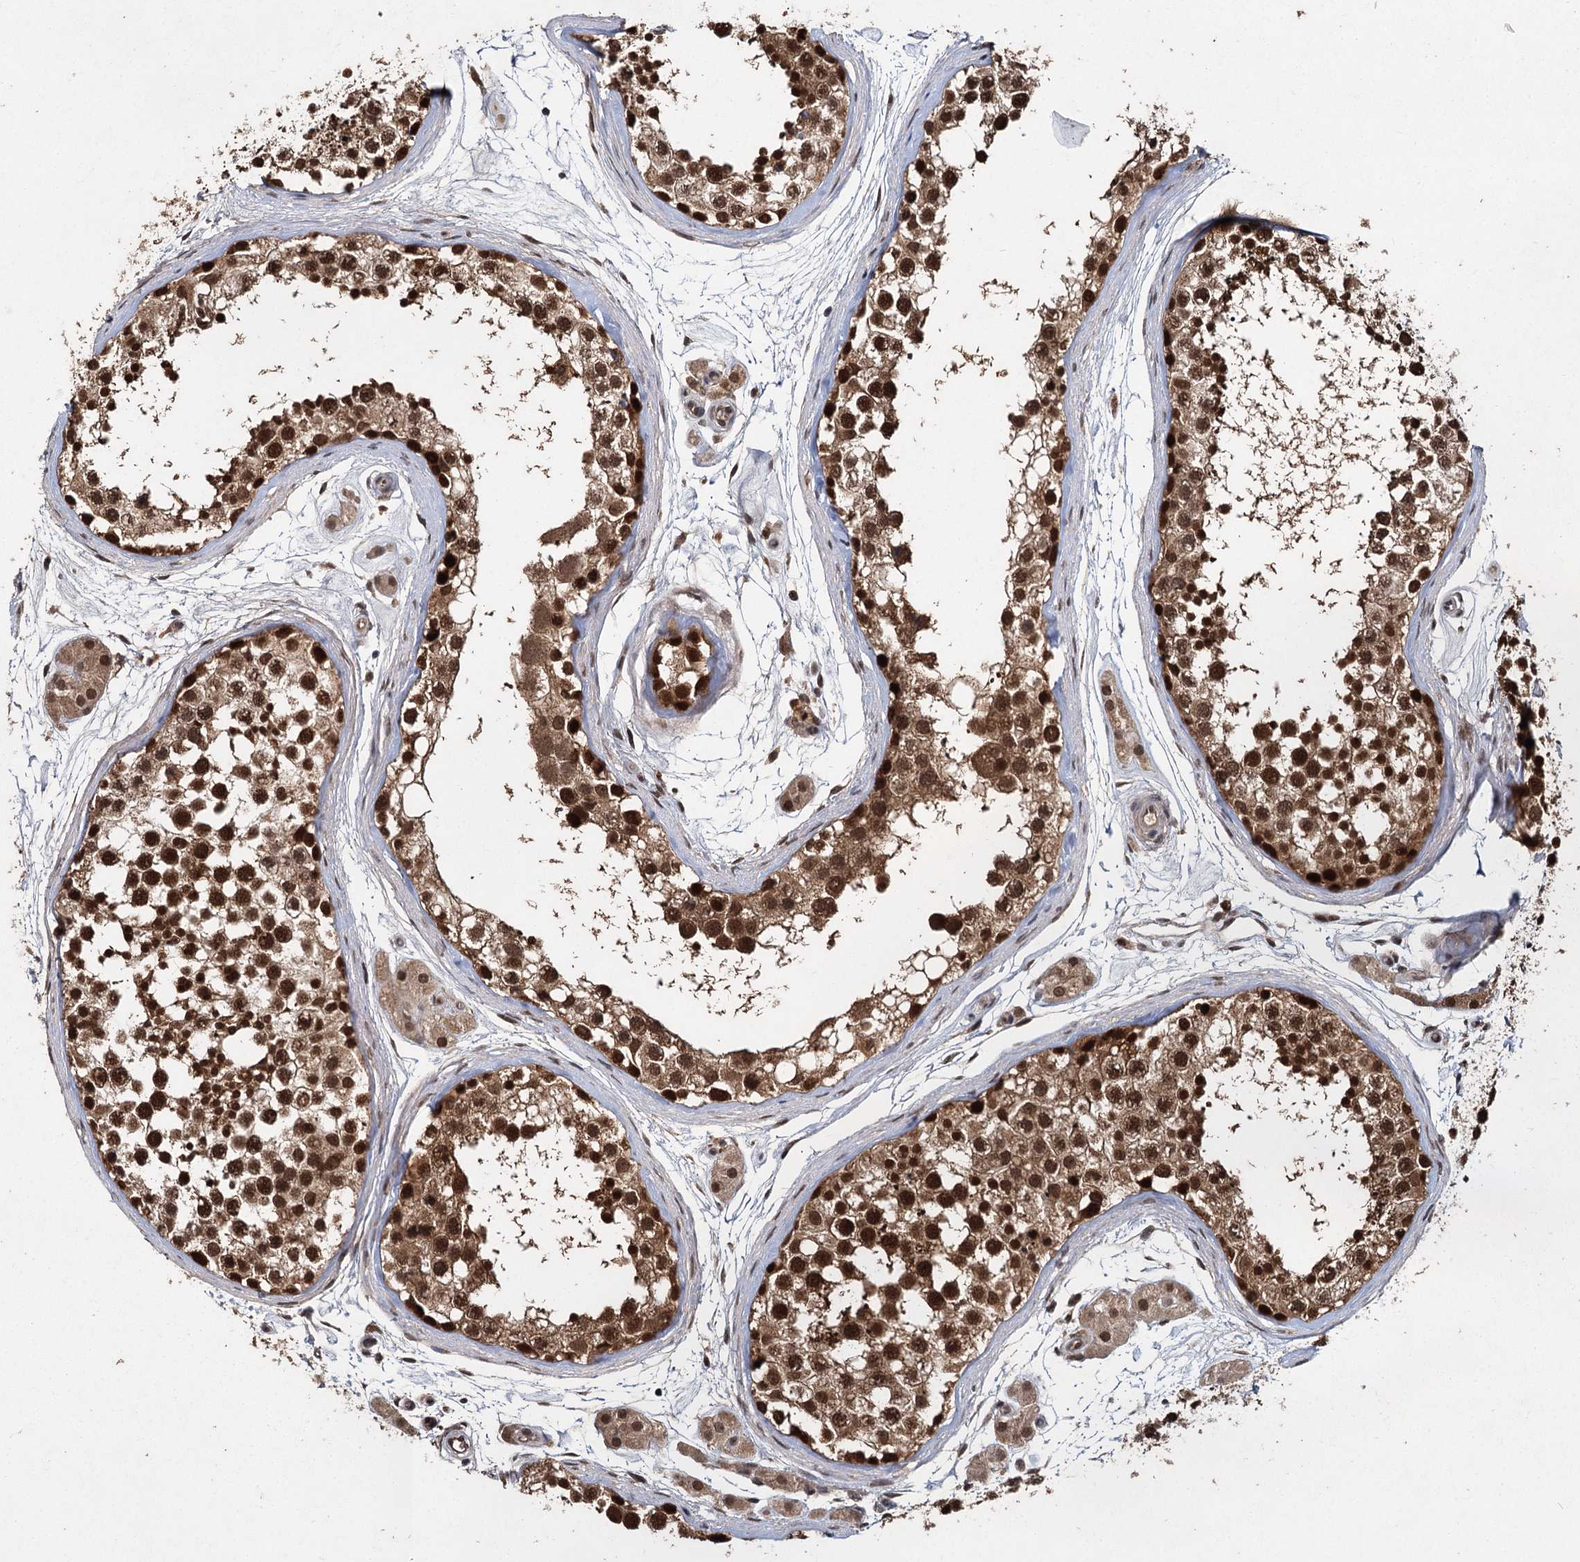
{"staining": {"intensity": "strong", "quantity": ">75%", "location": "cytoplasmic/membranous,nuclear"}, "tissue": "testis", "cell_type": "Cells in seminiferous ducts", "image_type": "normal", "snomed": [{"axis": "morphology", "description": "Normal tissue, NOS"}, {"axis": "topography", "description": "Testis"}], "caption": "This histopathology image demonstrates unremarkable testis stained with immunohistochemistry (IHC) to label a protein in brown. The cytoplasmic/membranous,nuclear of cells in seminiferous ducts show strong positivity for the protein. Nuclei are counter-stained blue.", "gene": "MYG1", "patient": {"sex": "male", "age": 56}}